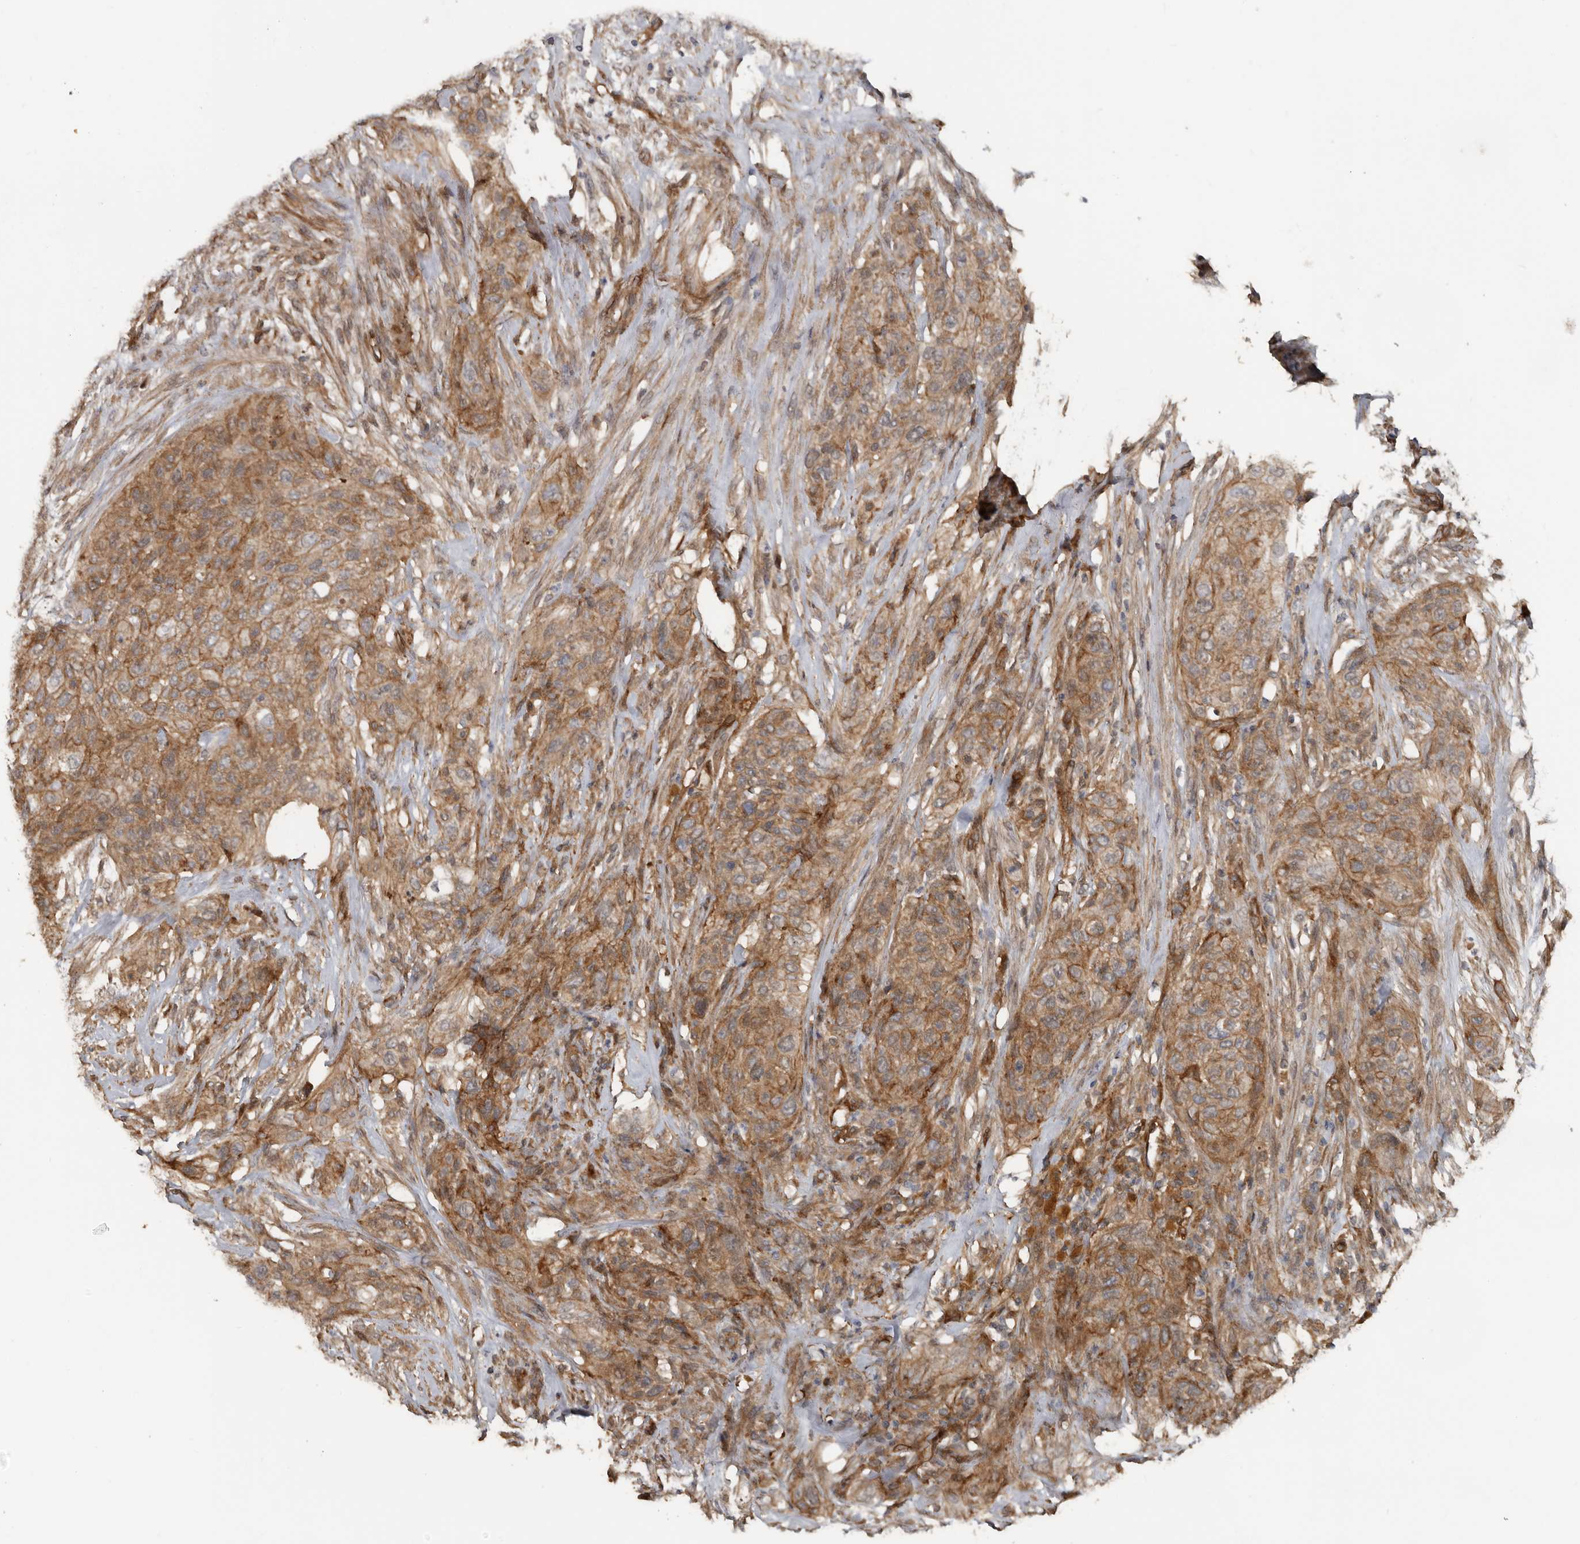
{"staining": {"intensity": "moderate", "quantity": ">75%", "location": "cytoplasmic/membranous"}, "tissue": "urothelial cancer", "cell_type": "Tumor cells", "image_type": "cancer", "snomed": [{"axis": "morphology", "description": "Urothelial carcinoma, High grade"}, {"axis": "topography", "description": "Urinary bladder"}], "caption": "Moderate cytoplasmic/membranous positivity is identified in about >75% of tumor cells in urothelial carcinoma (high-grade). (DAB (3,3'-diaminobenzidine) IHC with brightfield microscopy, high magnification).", "gene": "EXOC3L1", "patient": {"sex": "male", "age": 35}}